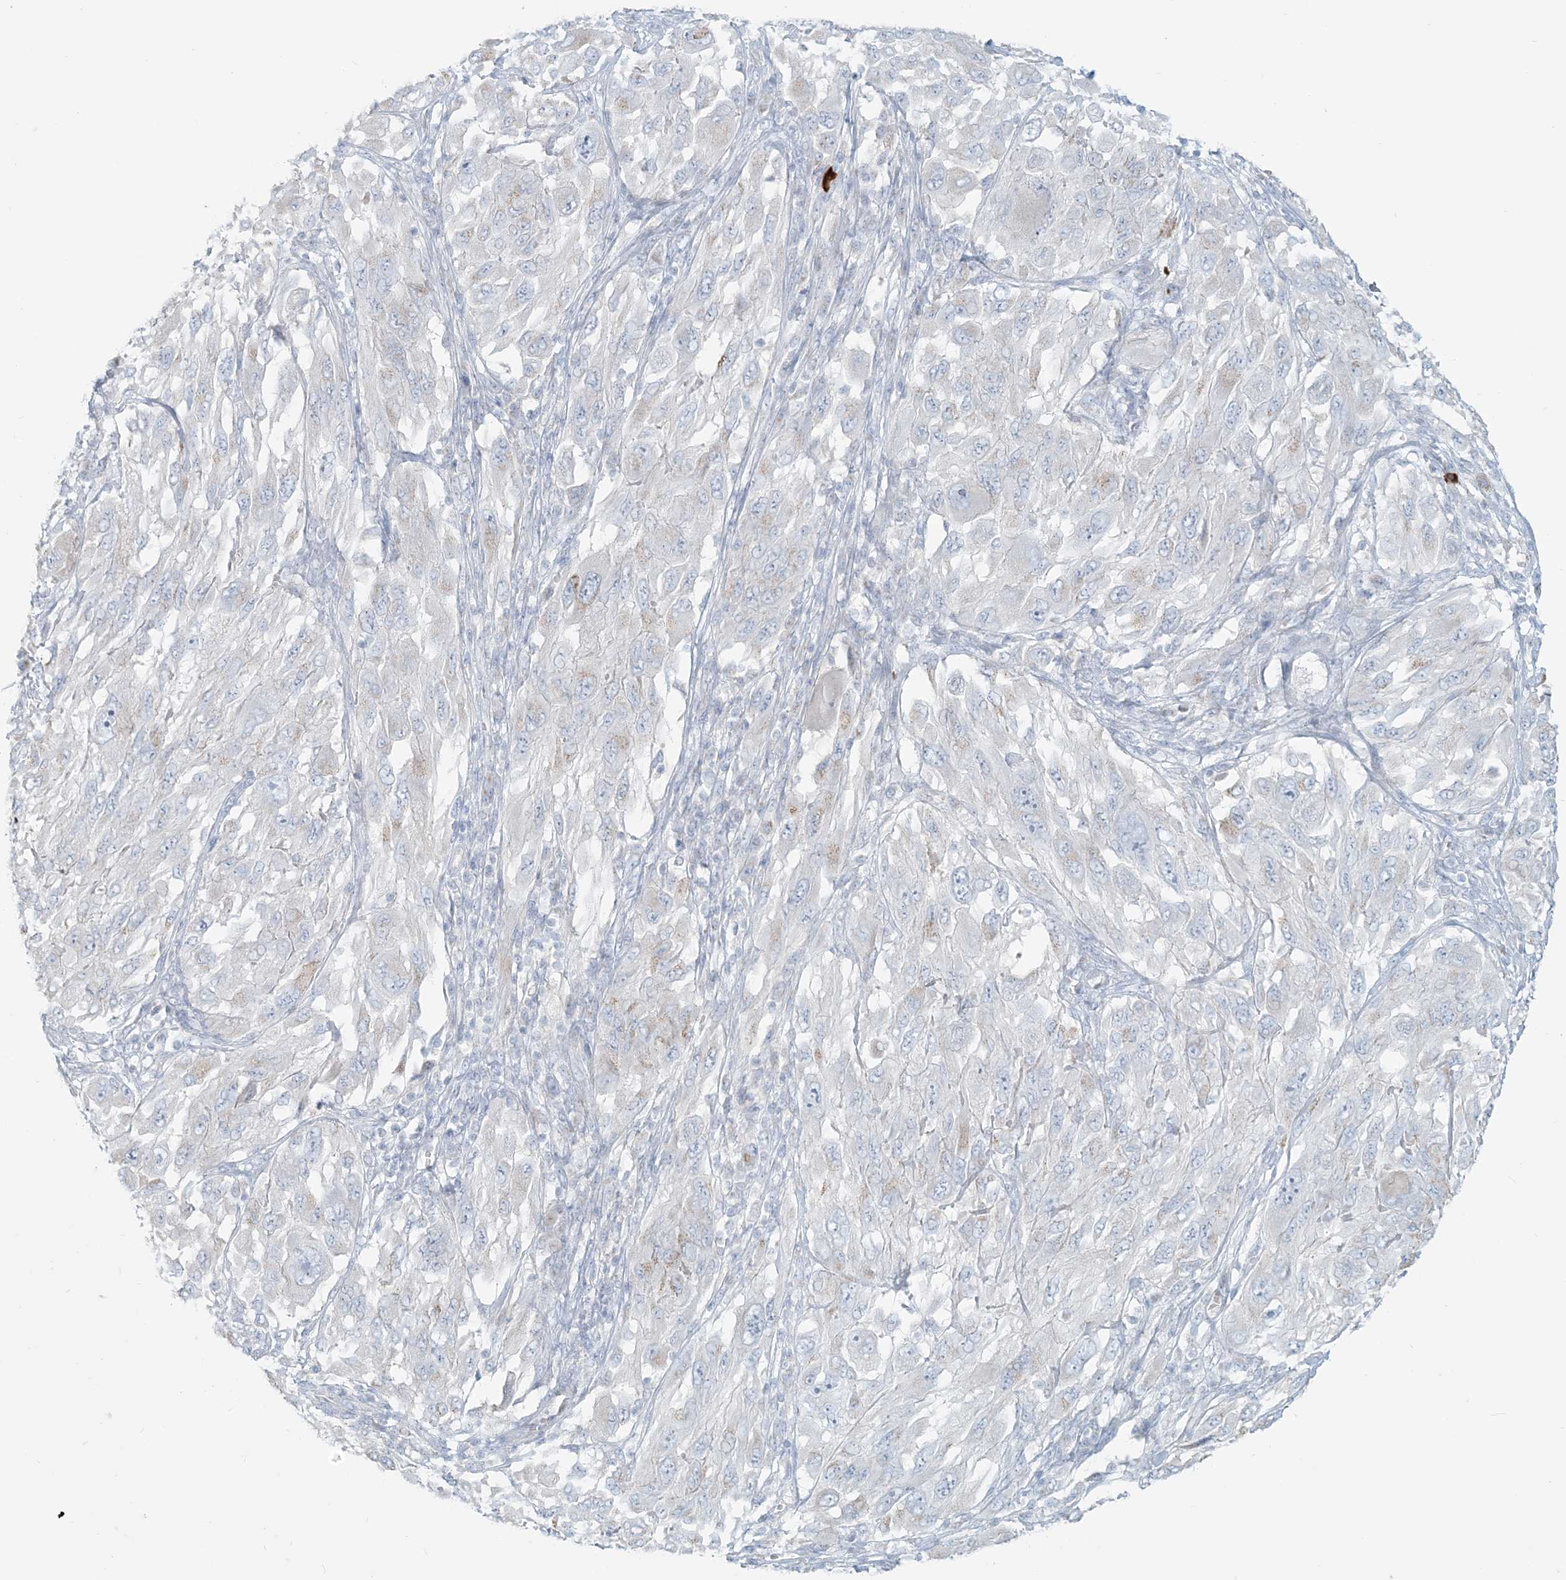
{"staining": {"intensity": "negative", "quantity": "none", "location": "none"}, "tissue": "melanoma", "cell_type": "Tumor cells", "image_type": "cancer", "snomed": [{"axis": "morphology", "description": "Malignant melanoma, NOS"}, {"axis": "topography", "description": "Skin"}], "caption": "Tumor cells are negative for brown protein staining in malignant melanoma.", "gene": "SCML1", "patient": {"sex": "female", "age": 91}}